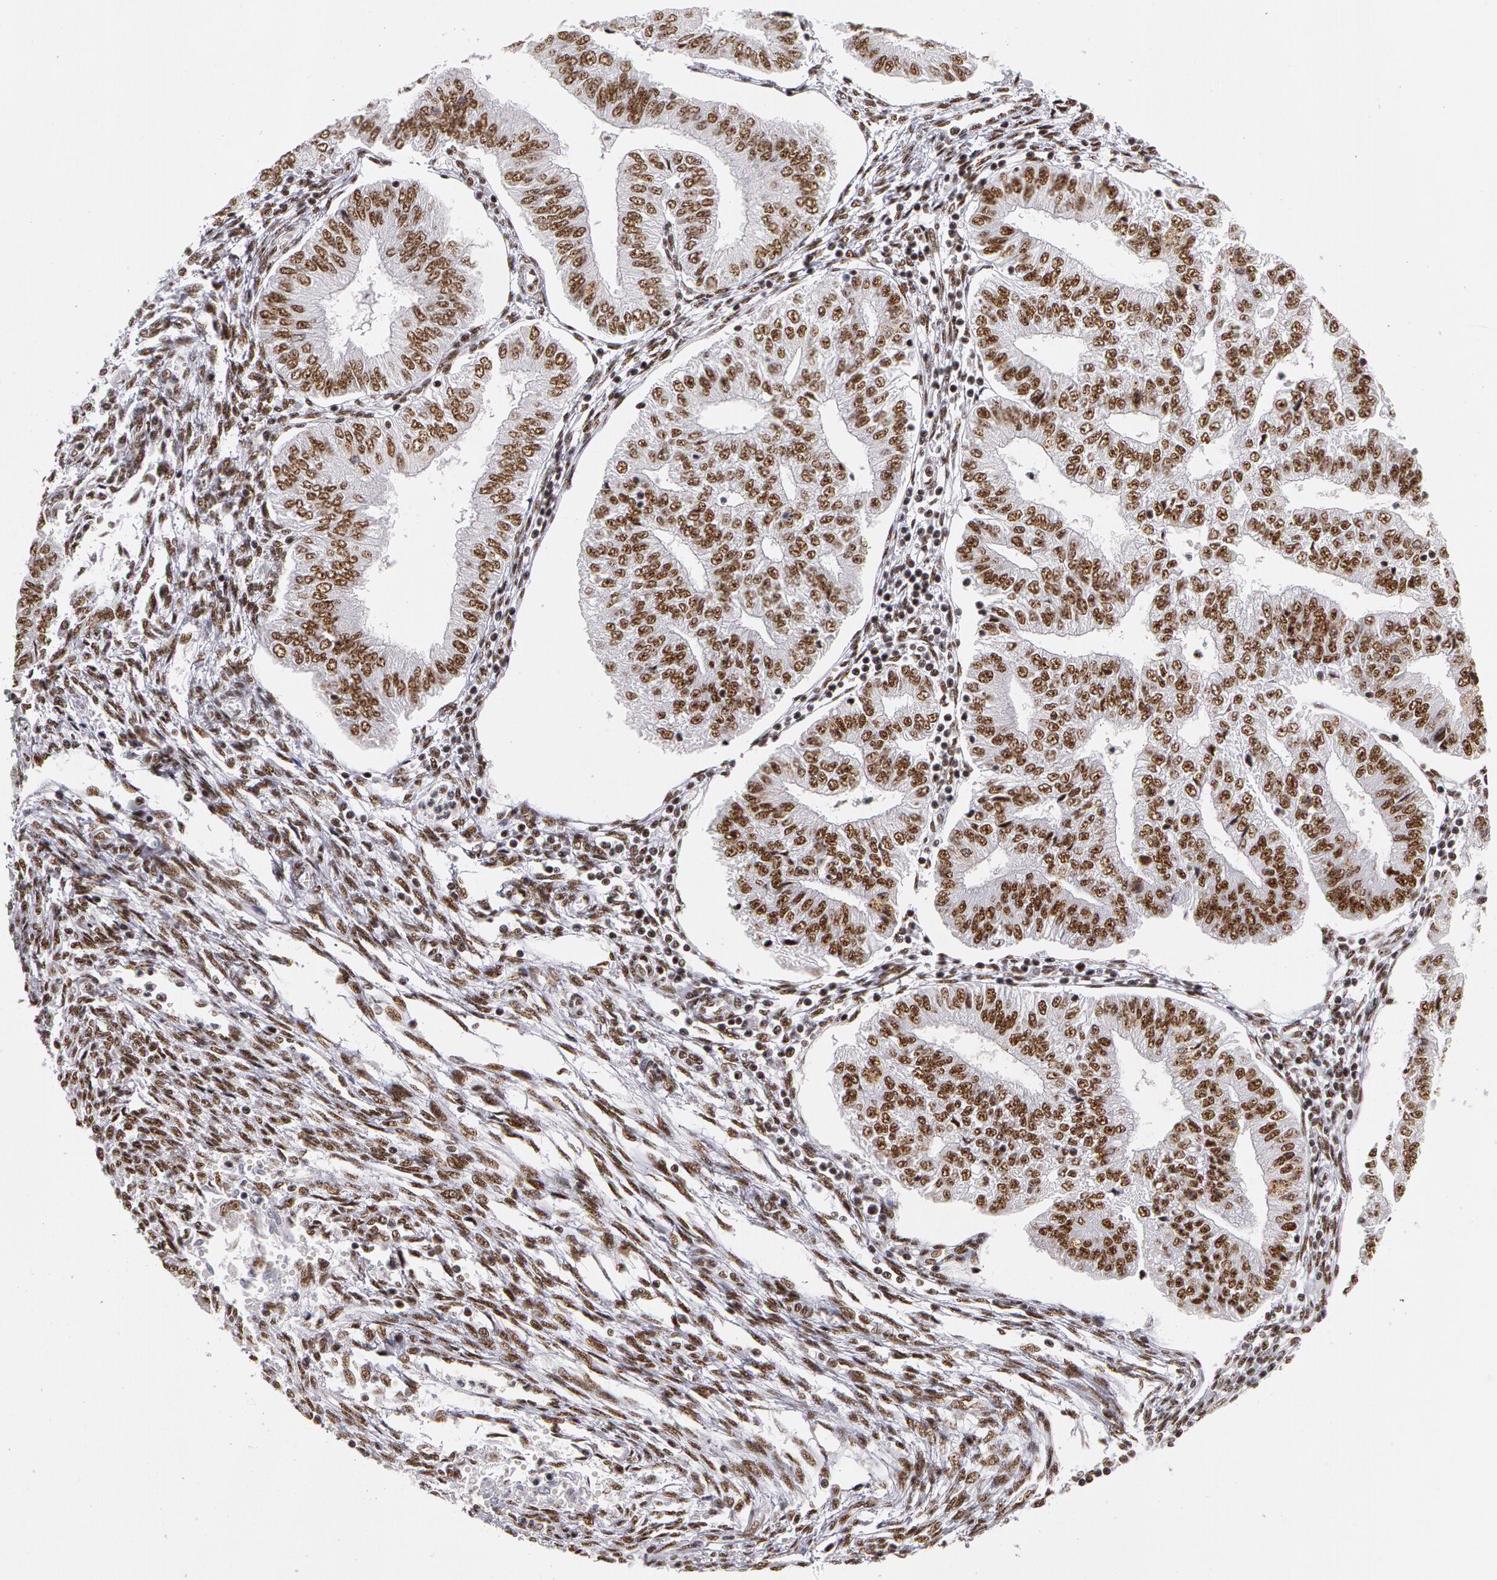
{"staining": {"intensity": "moderate", "quantity": ">75%", "location": "nuclear"}, "tissue": "endometrial cancer", "cell_type": "Tumor cells", "image_type": "cancer", "snomed": [{"axis": "morphology", "description": "Adenocarcinoma, NOS"}, {"axis": "topography", "description": "Endometrium"}], "caption": "High-power microscopy captured an IHC image of endometrial cancer (adenocarcinoma), revealing moderate nuclear positivity in about >75% of tumor cells.", "gene": "PNN", "patient": {"sex": "female", "age": 51}}